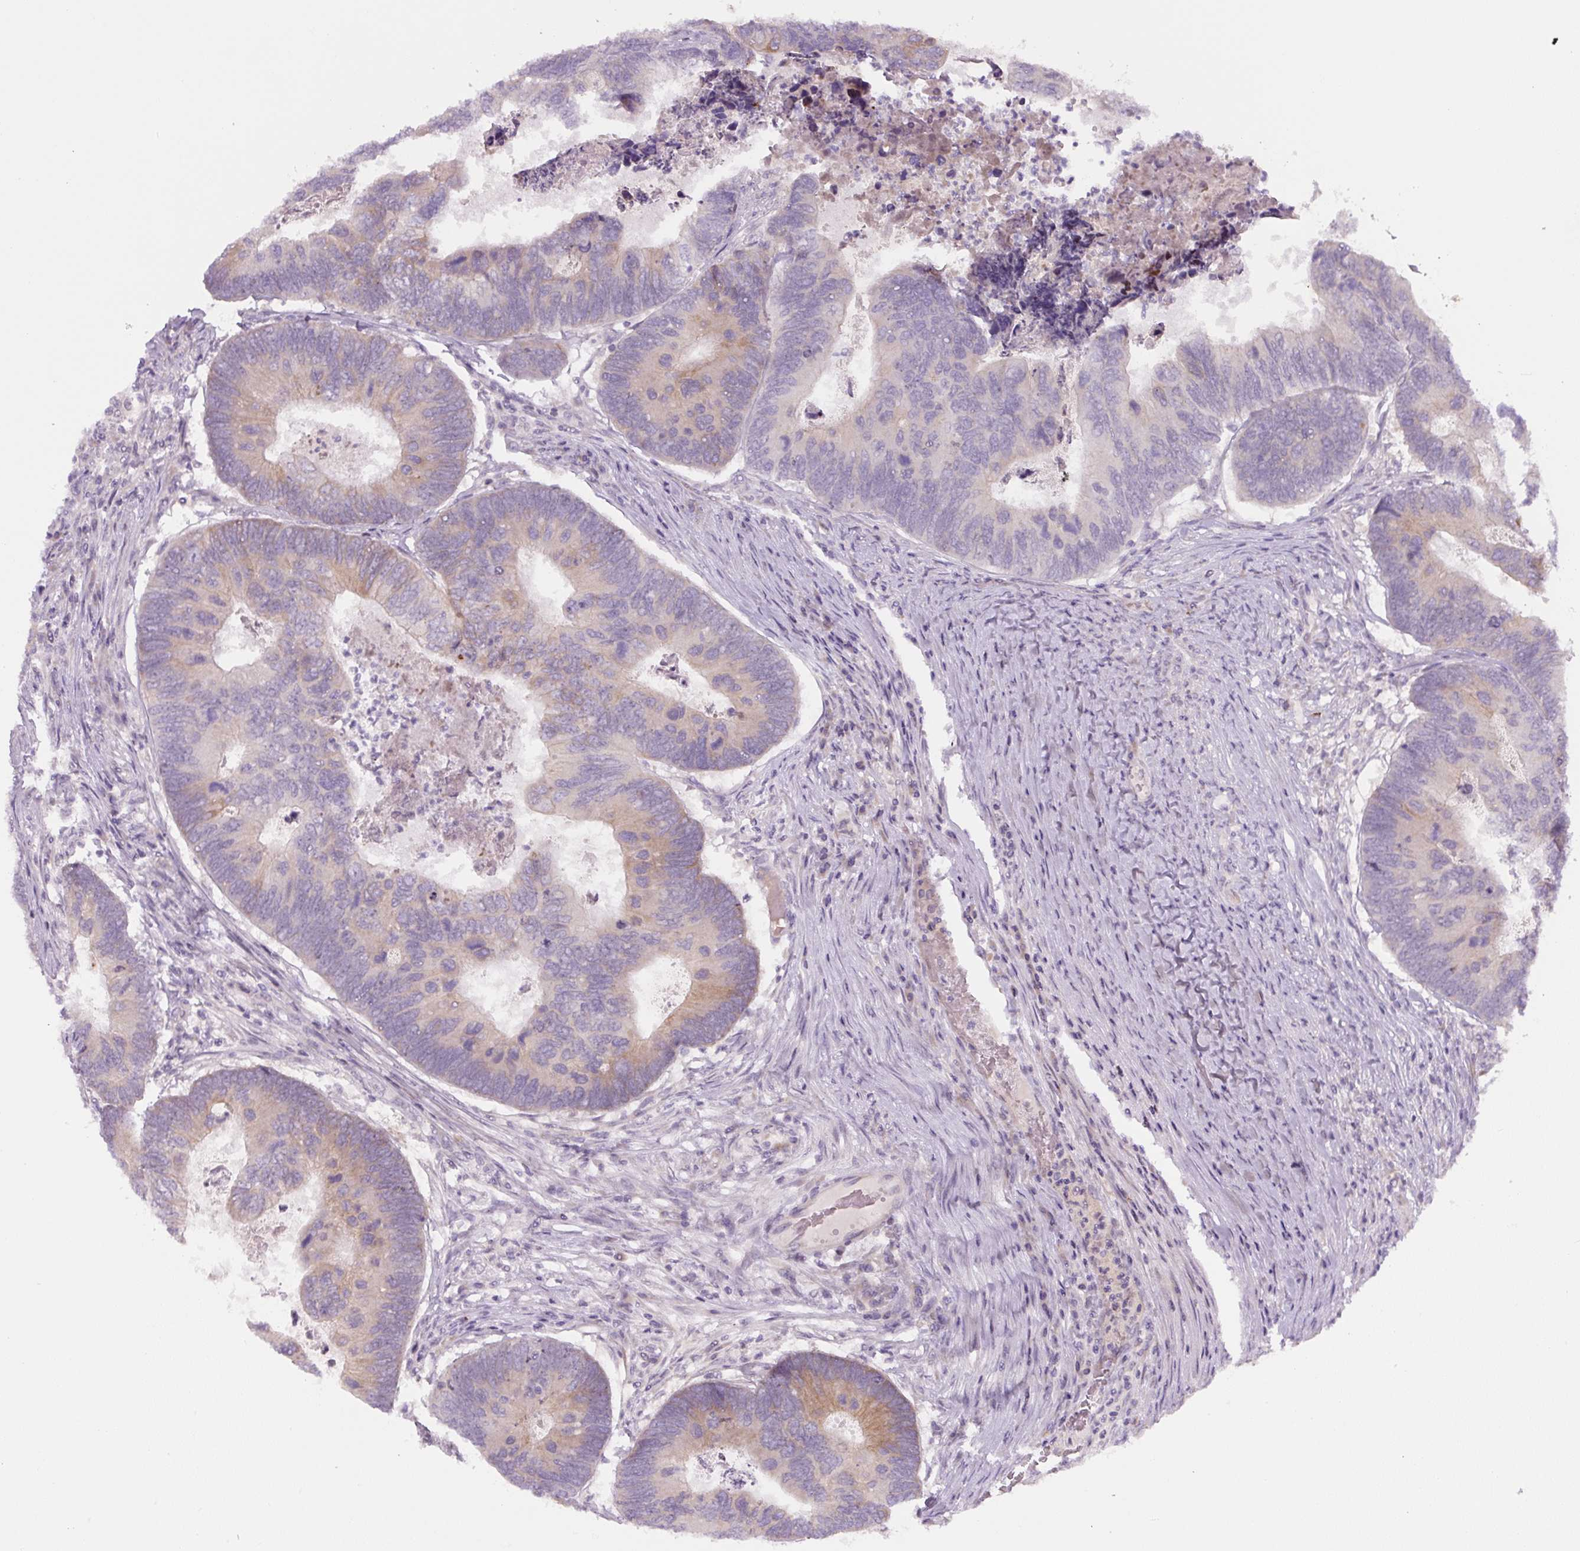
{"staining": {"intensity": "weak", "quantity": "<25%", "location": "cytoplasmic/membranous"}, "tissue": "colorectal cancer", "cell_type": "Tumor cells", "image_type": "cancer", "snomed": [{"axis": "morphology", "description": "Adenocarcinoma, NOS"}, {"axis": "topography", "description": "Colon"}], "caption": "A micrograph of colorectal adenocarcinoma stained for a protein demonstrates no brown staining in tumor cells.", "gene": "YIF1B", "patient": {"sex": "female", "age": 67}}